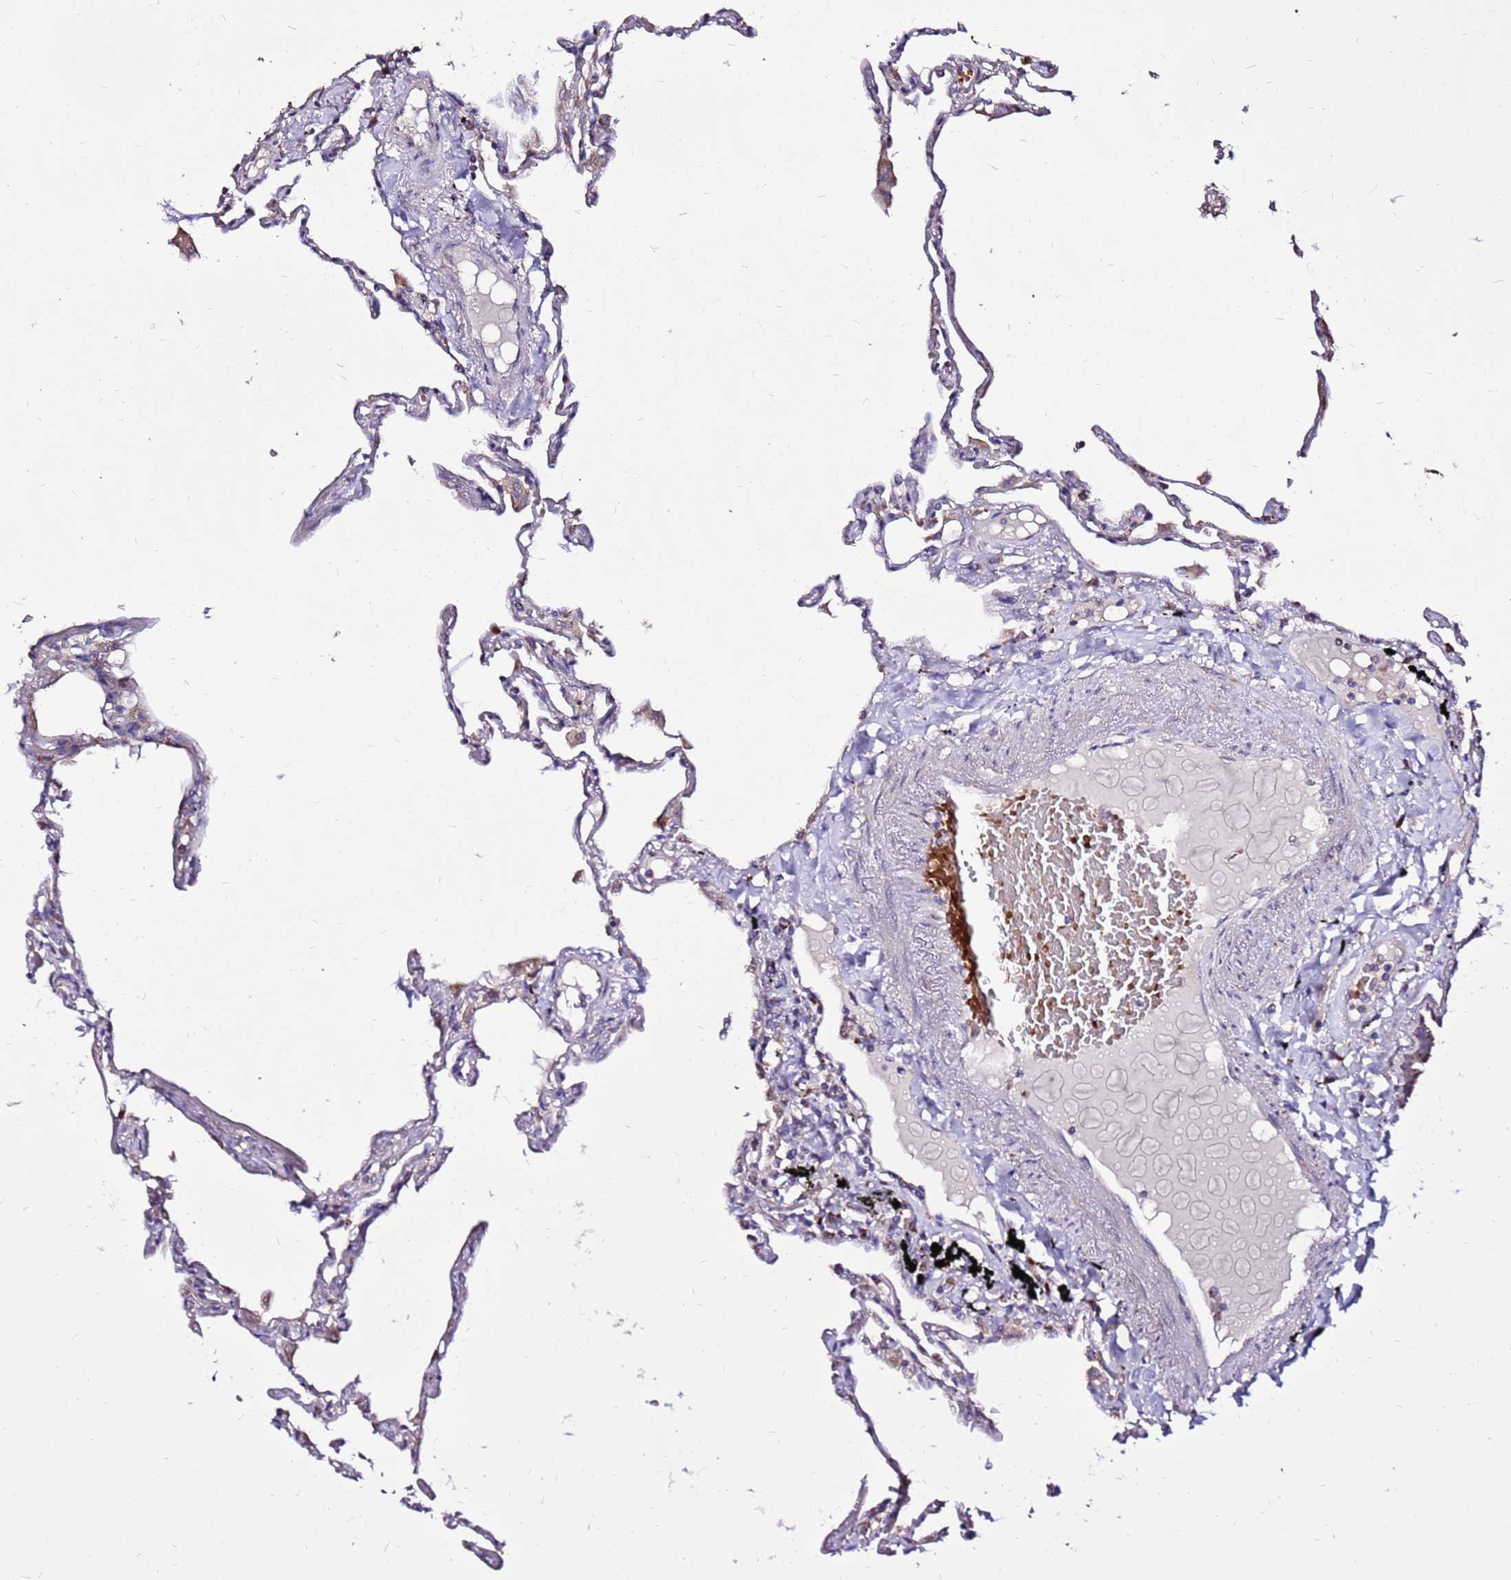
{"staining": {"intensity": "weak", "quantity": "<25%", "location": "cytoplasmic/membranous"}, "tissue": "lung", "cell_type": "Alveolar cells", "image_type": "normal", "snomed": [{"axis": "morphology", "description": "Normal tissue, NOS"}, {"axis": "topography", "description": "Lung"}], "caption": "High power microscopy photomicrograph of an immunohistochemistry image of unremarkable lung, revealing no significant expression in alveolar cells. (IHC, brightfield microscopy, high magnification).", "gene": "SPSB3", "patient": {"sex": "female", "age": 67}}